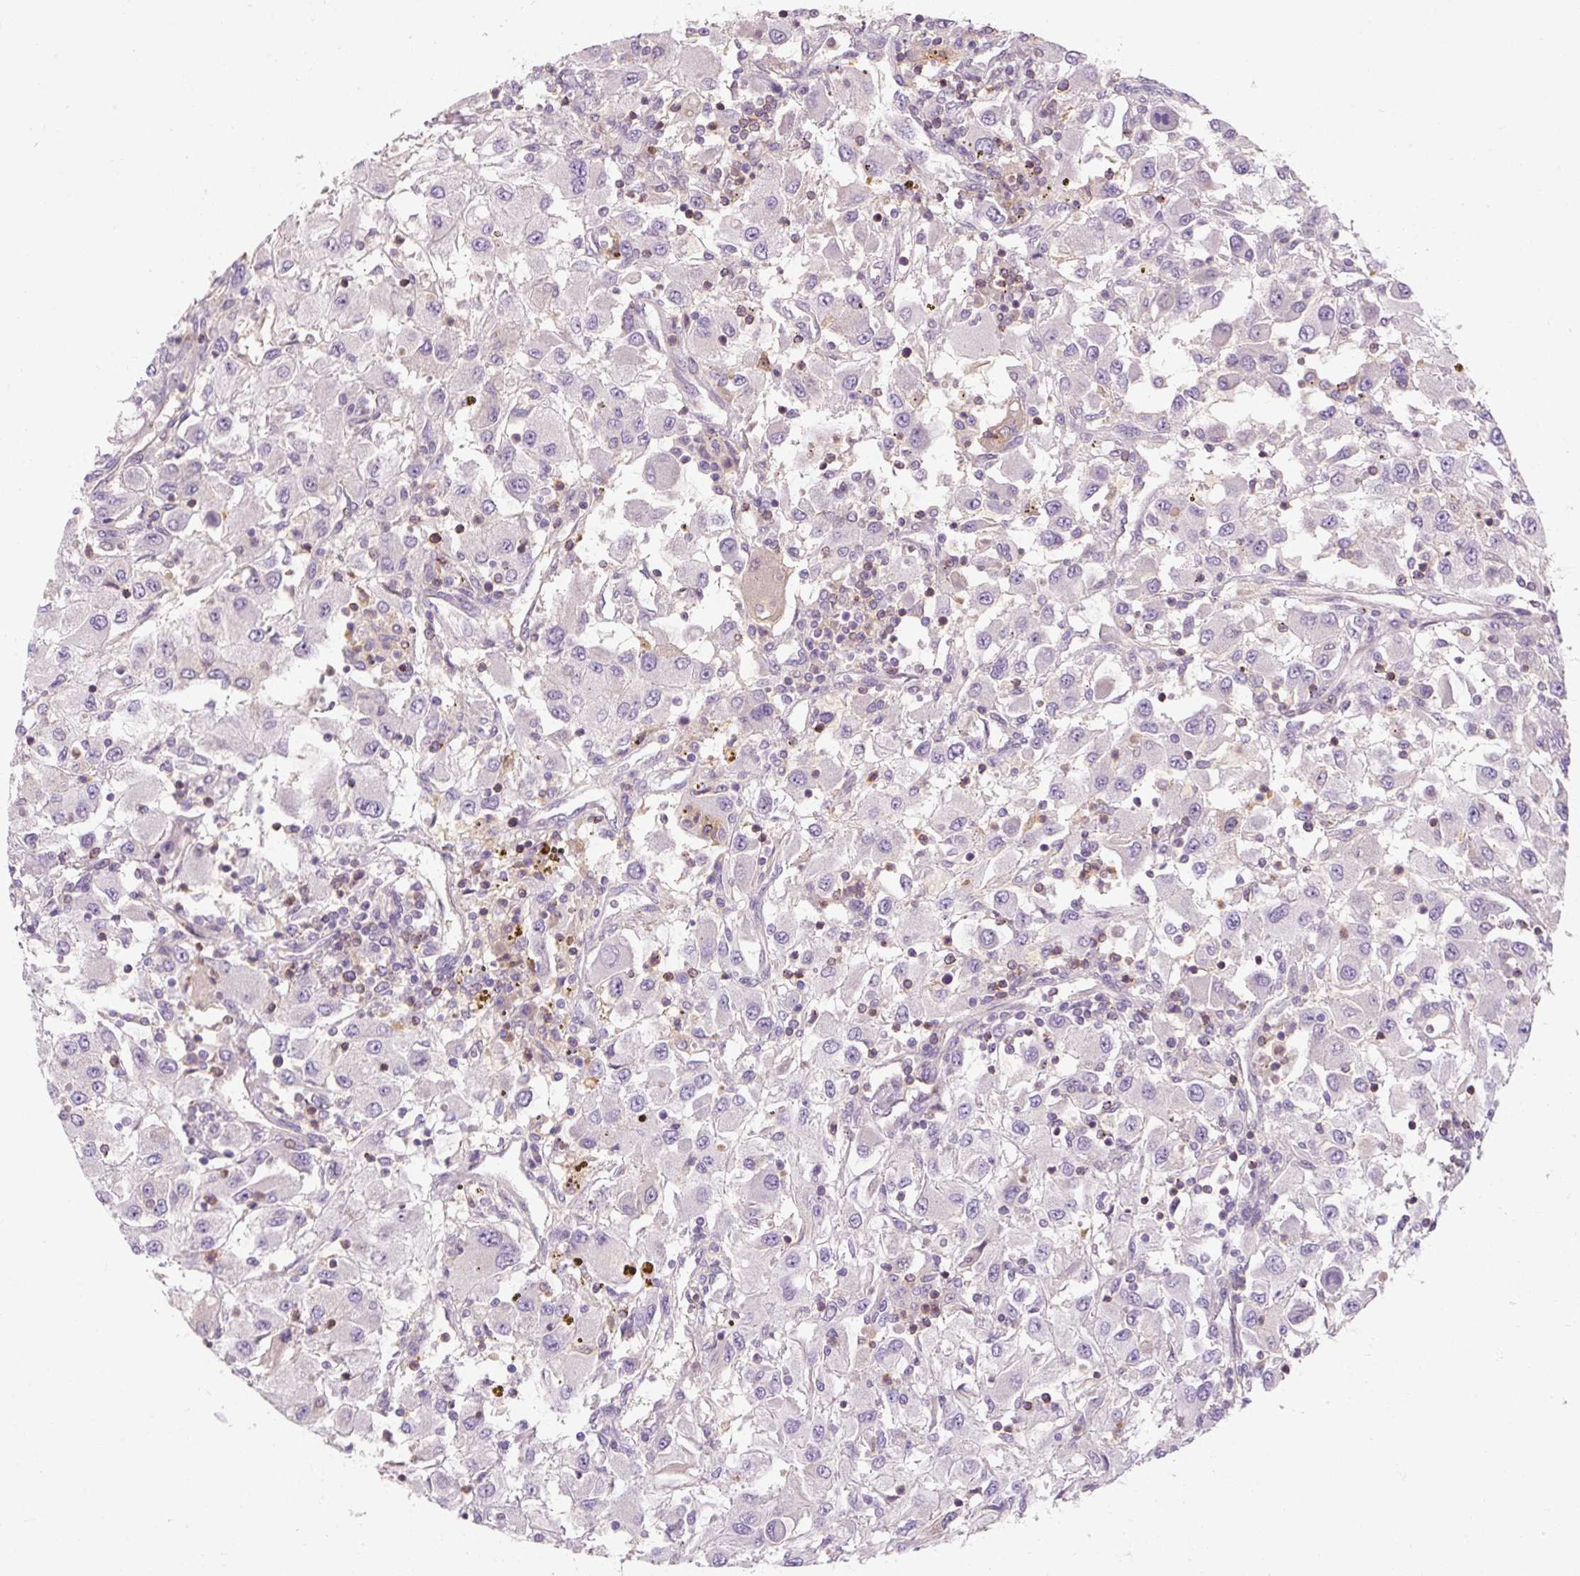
{"staining": {"intensity": "negative", "quantity": "none", "location": "none"}, "tissue": "renal cancer", "cell_type": "Tumor cells", "image_type": "cancer", "snomed": [{"axis": "morphology", "description": "Adenocarcinoma, NOS"}, {"axis": "topography", "description": "Kidney"}], "caption": "Human adenocarcinoma (renal) stained for a protein using IHC reveals no staining in tumor cells.", "gene": "TIGD2", "patient": {"sex": "female", "age": 67}}